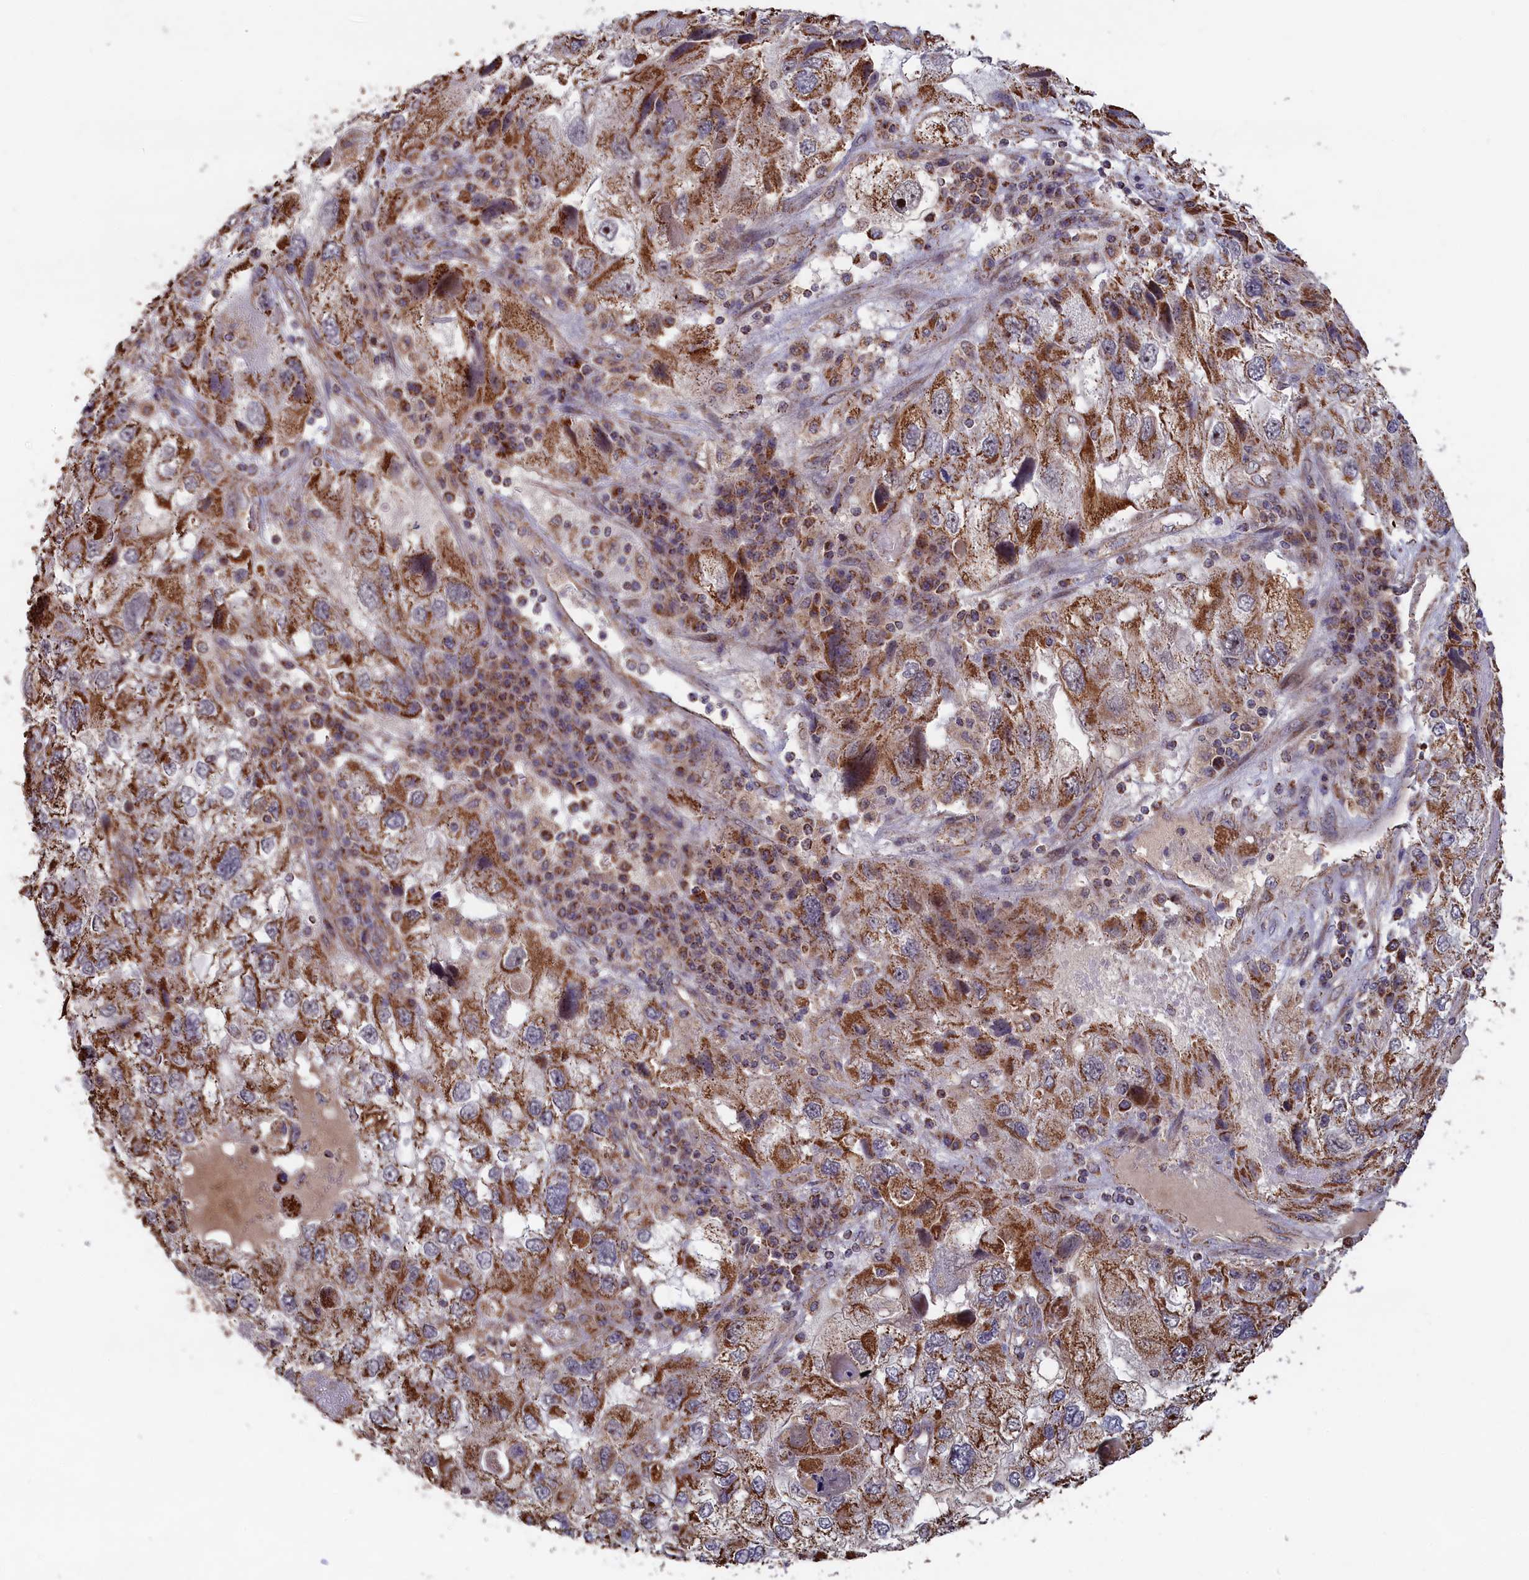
{"staining": {"intensity": "moderate", "quantity": ">75%", "location": "cytoplasmic/membranous"}, "tissue": "endometrial cancer", "cell_type": "Tumor cells", "image_type": "cancer", "snomed": [{"axis": "morphology", "description": "Adenocarcinoma, NOS"}, {"axis": "topography", "description": "Endometrium"}], "caption": "Endometrial cancer stained for a protein shows moderate cytoplasmic/membranous positivity in tumor cells. (Stains: DAB (3,3'-diaminobenzidine) in brown, nuclei in blue, Microscopy: brightfield microscopy at high magnification).", "gene": "ZNF816", "patient": {"sex": "female", "age": 49}}